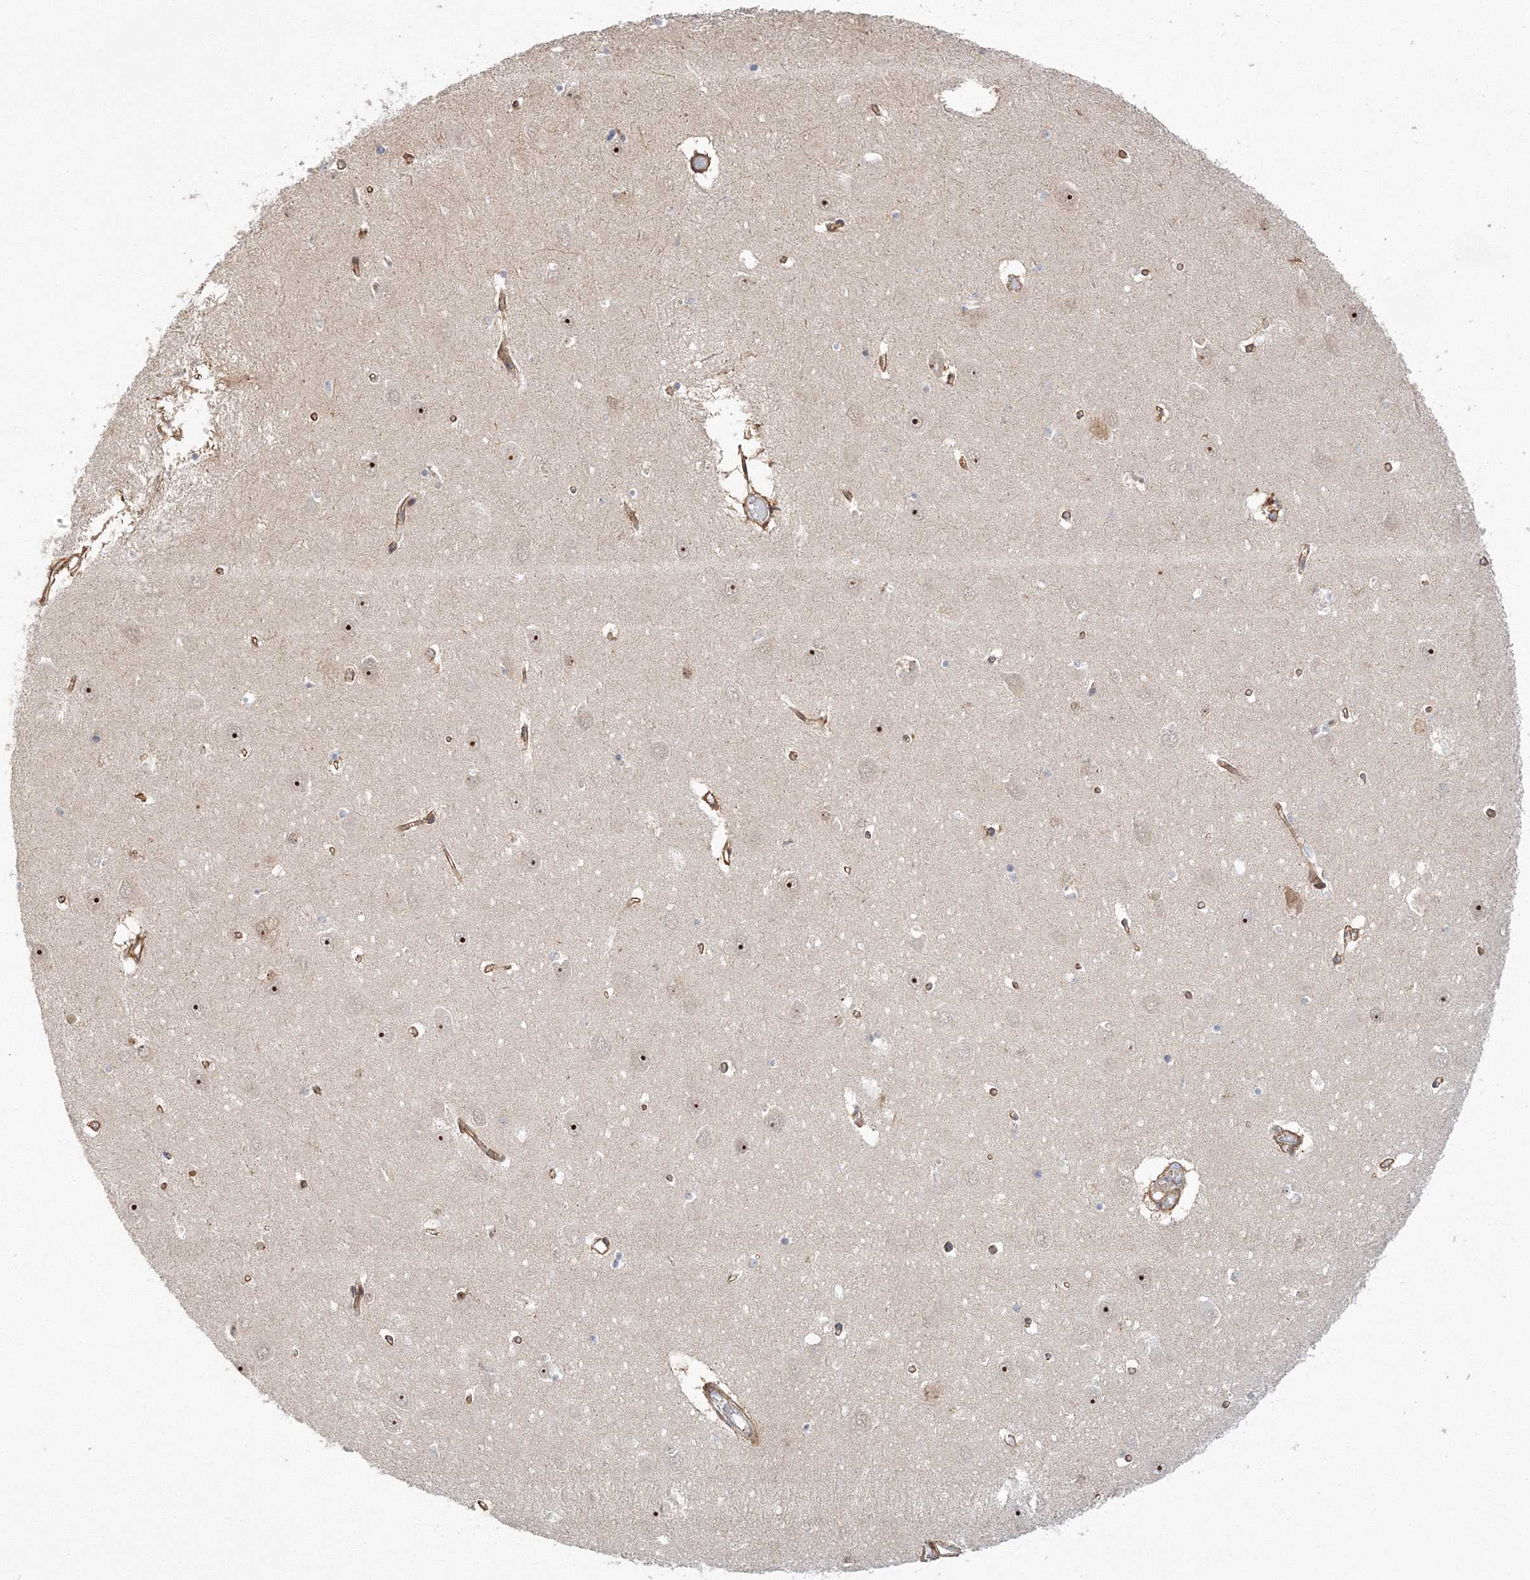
{"staining": {"intensity": "negative", "quantity": "none", "location": "none"}, "tissue": "hippocampus", "cell_type": "Glial cells", "image_type": "normal", "snomed": [{"axis": "morphology", "description": "Normal tissue, NOS"}, {"axis": "topography", "description": "Hippocampus"}], "caption": "The photomicrograph reveals no significant staining in glial cells of hippocampus.", "gene": "NPM3", "patient": {"sex": "male", "age": 70}}